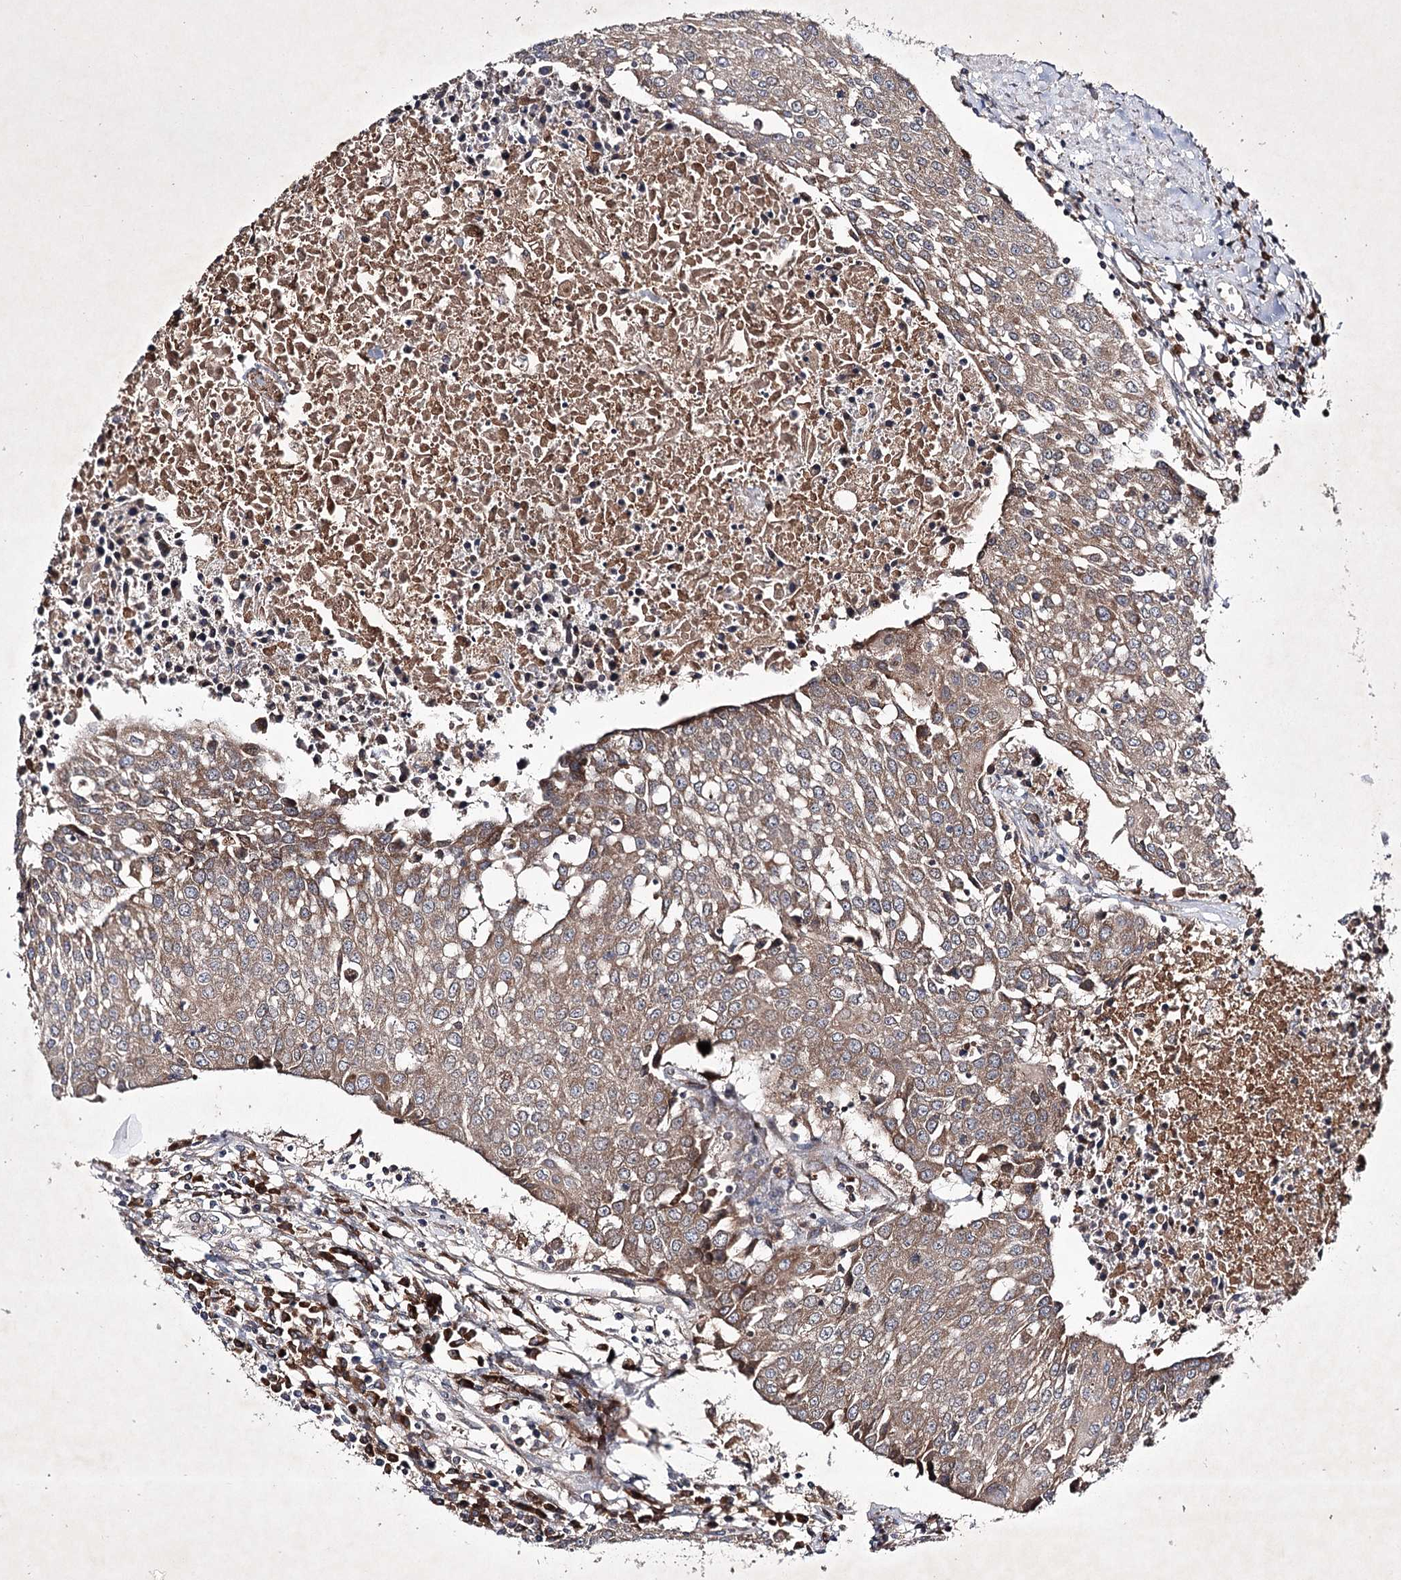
{"staining": {"intensity": "moderate", "quantity": ">75%", "location": "cytoplasmic/membranous"}, "tissue": "urothelial cancer", "cell_type": "Tumor cells", "image_type": "cancer", "snomed": [{"axis": "morphology", "description": "Urothelial carcinoma, High grade"}, {"axis": "topography", "description": "Urinary bladder"}], "caption": "DAB (3,3'-diaminobenzidine) immunohistochemical staining of human high-grade urothelial carcinoma exhibits moderate cytoplasmic/membranous protein staining in about >75% of tumor cells.", "gene": "ALG9", "patient": {"sex": "female", "age": 85}}